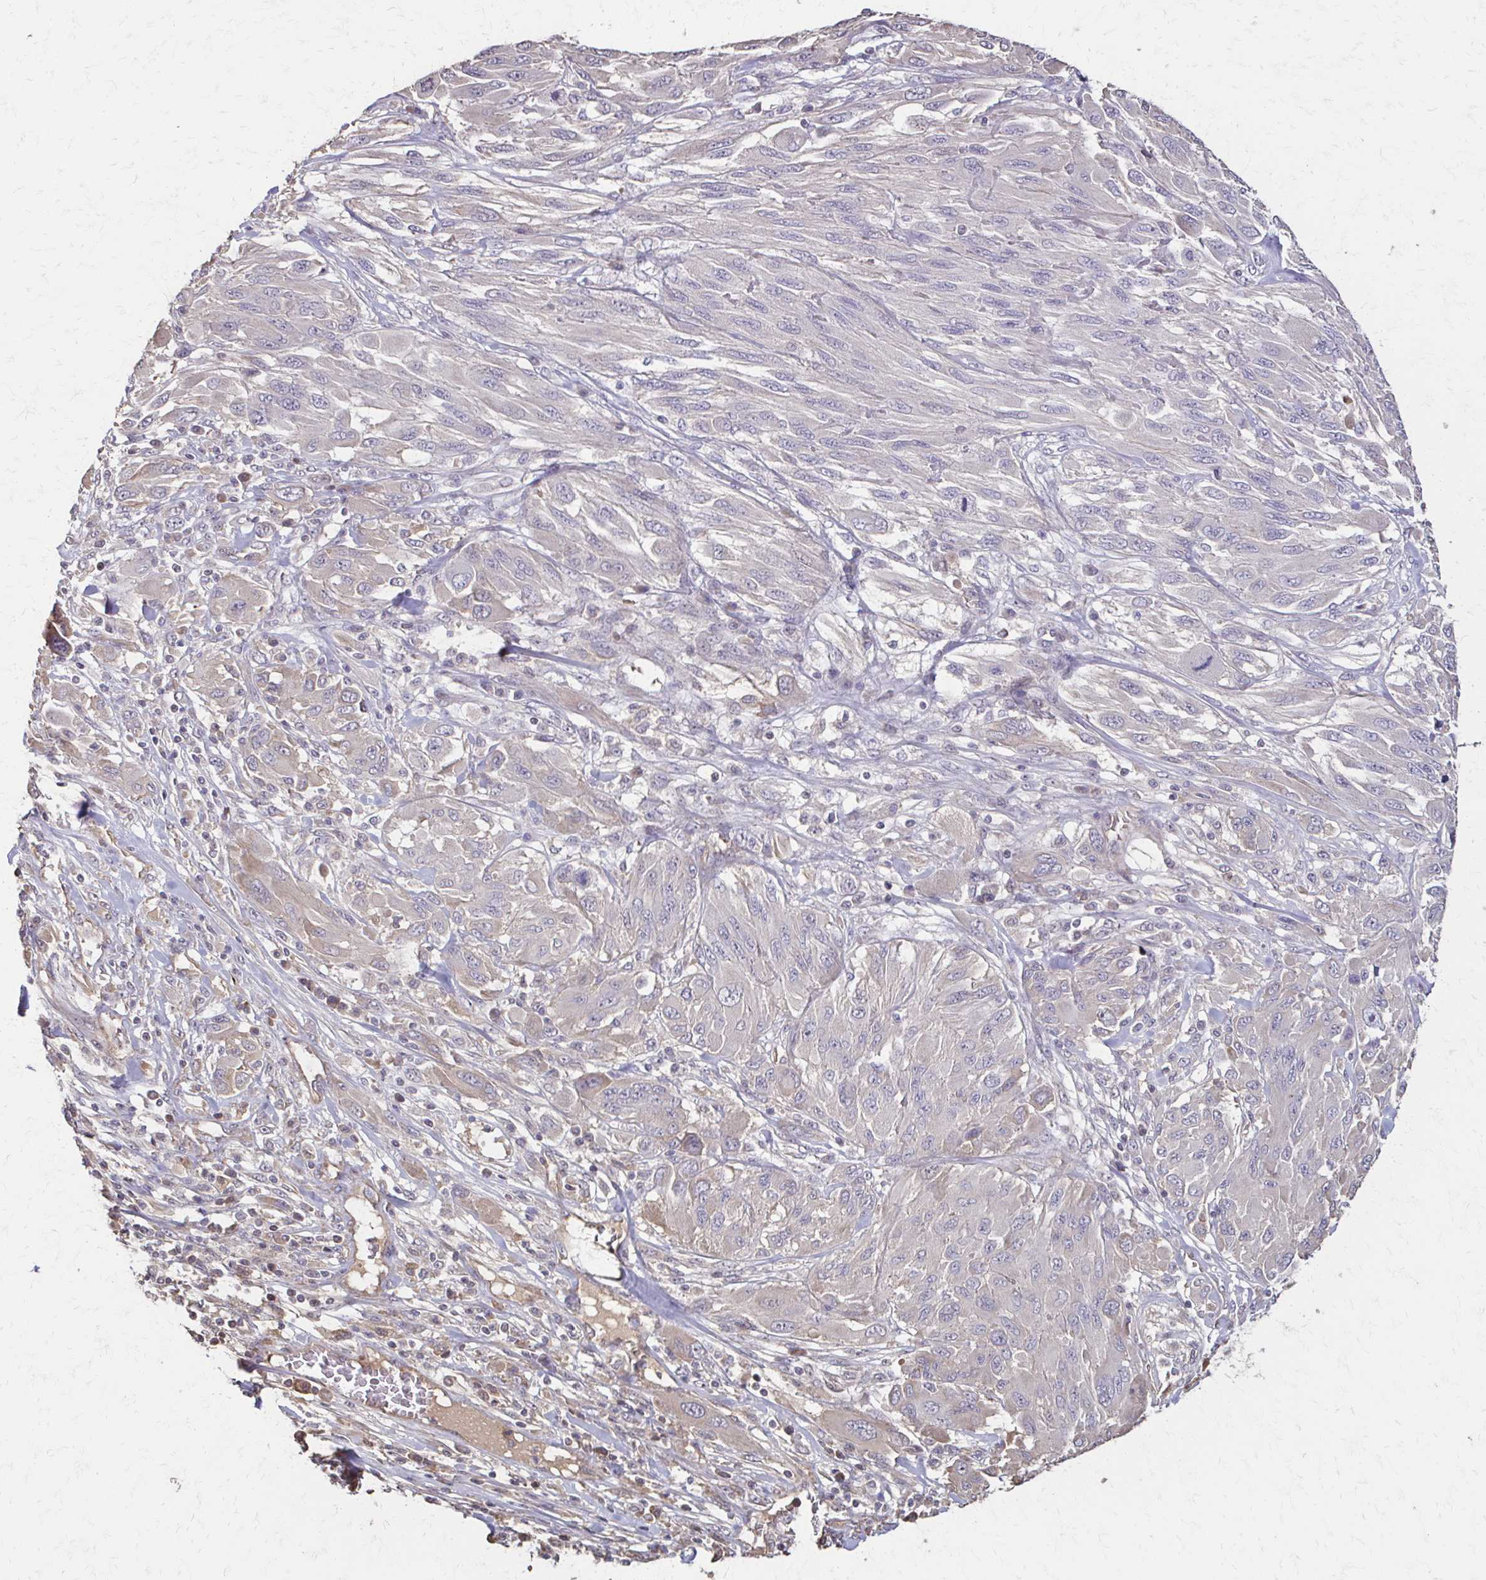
{"staining": {"intensity": "negative", "quantity": "none", "location": "none"}, "tissue": "melanoma", "cell_type": "Tumor cells", "image_type": "cancer", "snomed": [{"axis": "morphology", "description": "Malignant melanoma, NOS"}, {"axis": "topography", "description": "Skin"}], "caption": "A histopathology image of melanoma stained for a protein displays no brown staining in tumor cells.", "gene": "IL18BP", "patient": {"sex": "female", "age": 91}}